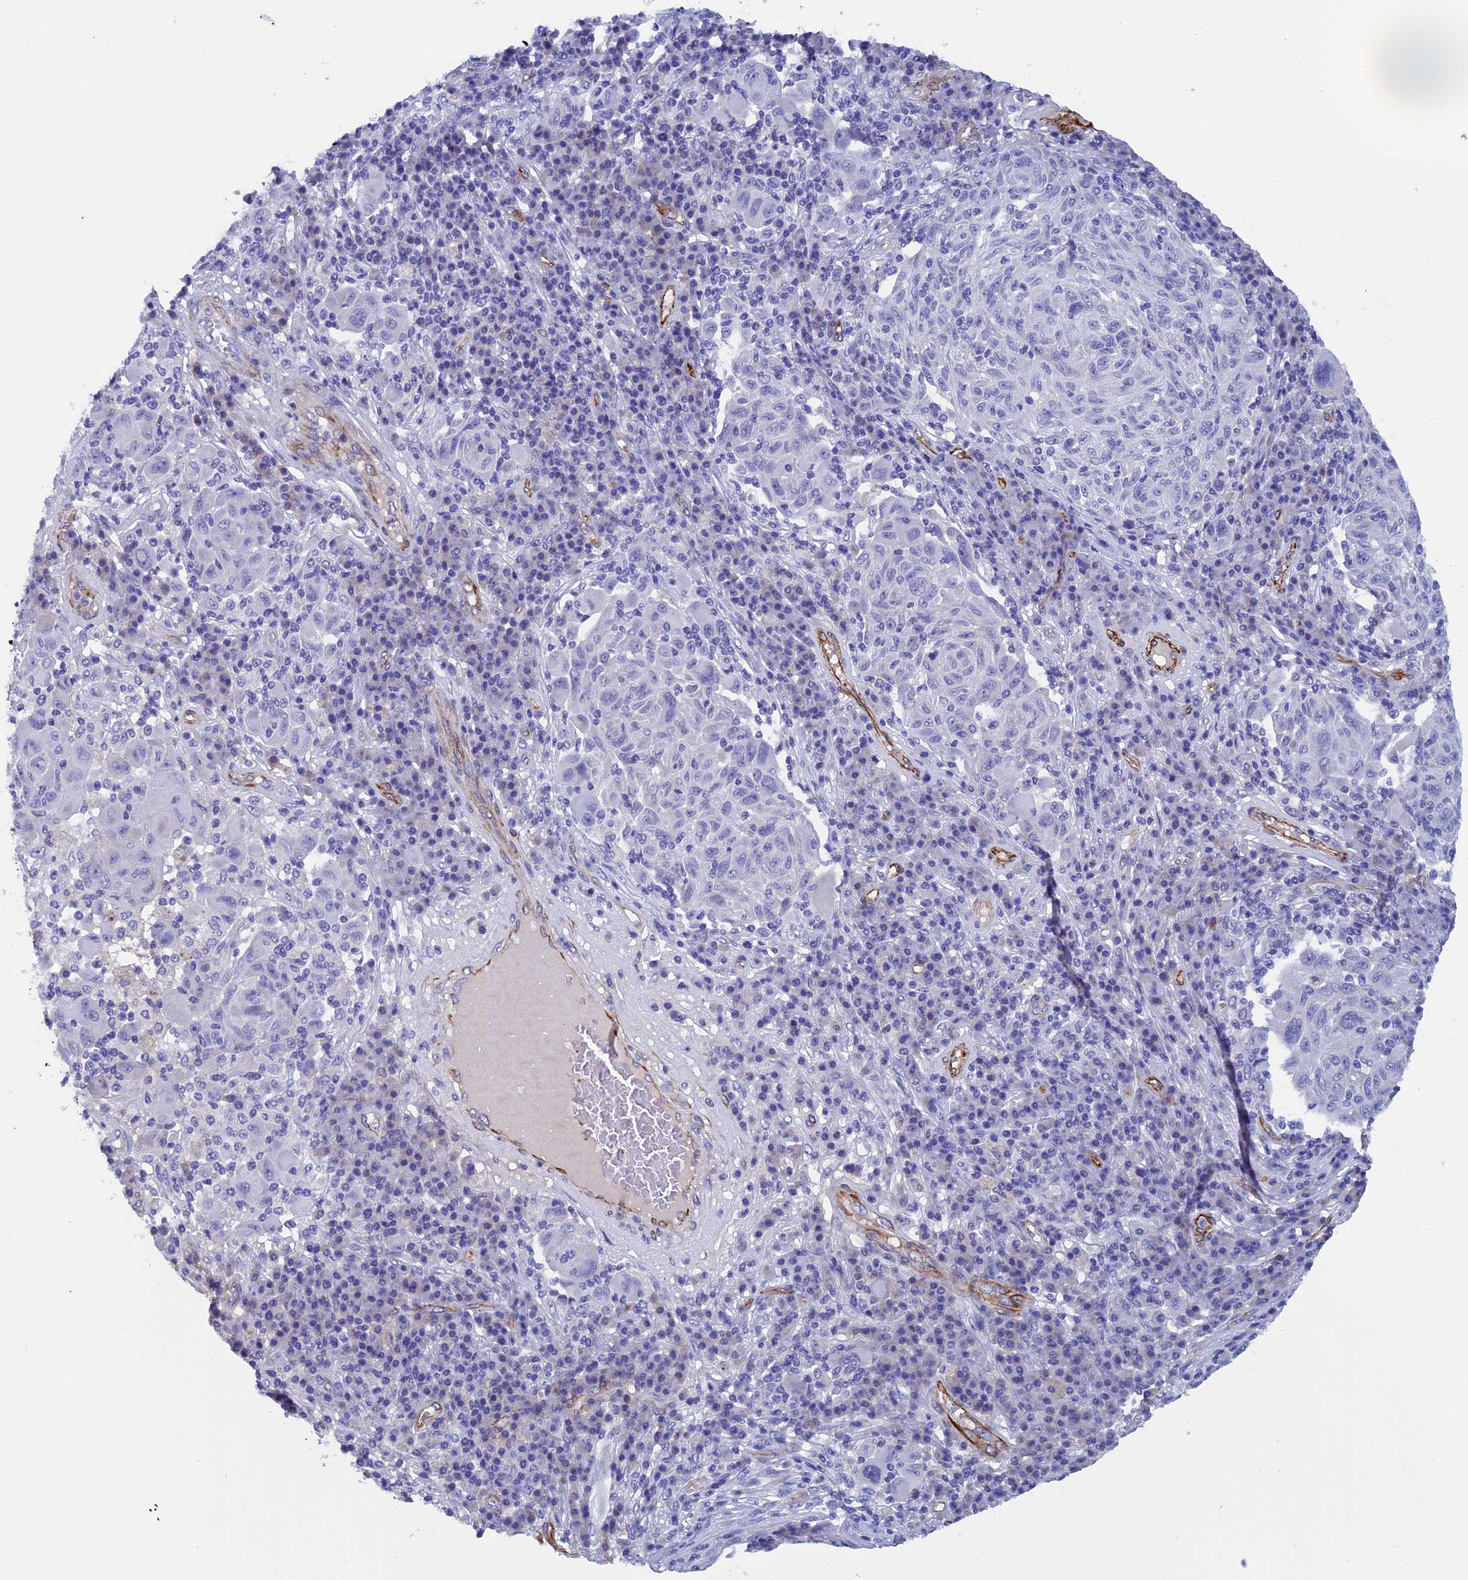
{"staining": {"intensity": "negative", "quantity": "none", "location": "none"}, "tissue": "melanoma", "cell_type": "Tumor cells", "image_type": "cancer", "snomed": [{"axis": "morphology", "description": "Malignant melanoma, NOS"}, {"axis": "topography", "description": "Skin"}], "caption": "The photomicrograph displays no significant expression in tumor cells of melanoma.", "gene": "INSYN1", "patient": {"sex": "male", "age": 53}}